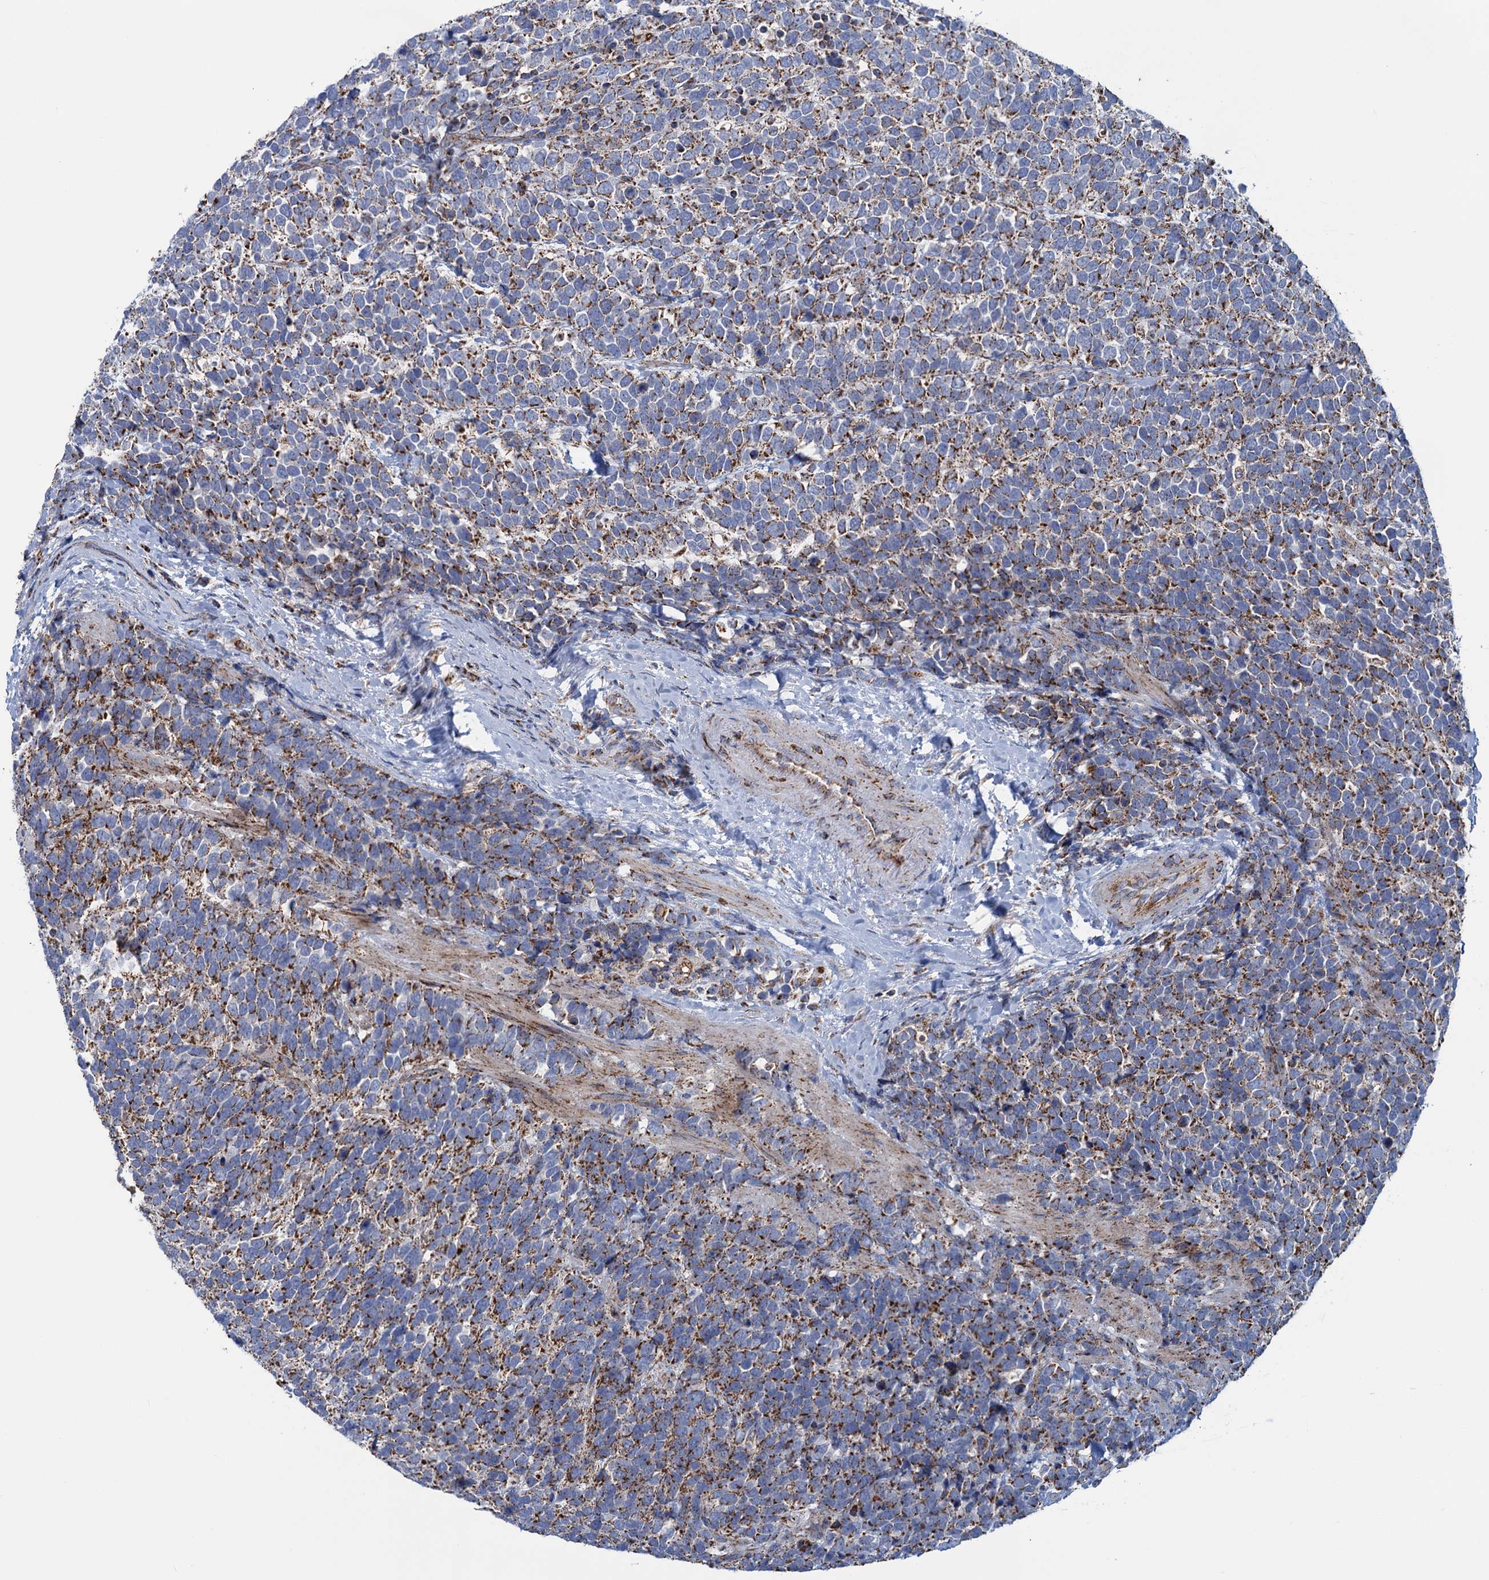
{"staining": {"intensity": "strong", "quantity": ">75%", "location": "cytoplasmic/membranous"}, "tissue": "urothelial cancer", "cell_type": "Tumor cells", "image_type": "cancer", "snomed": [{"axis": "morphology", "description": "Urothelial carcinoma, High grade"}, {"axis": "topography", "description": "Urinary bladder"}], "caption": "Immunohistochemical staining of human urothelial cancer demonstrates high levels of strong cytoplasmic/membranous protein positivity in approximately >75% of tumor cells.", "gene": "GTPBP3", "patient": {"sex": "female", "age": 82}}